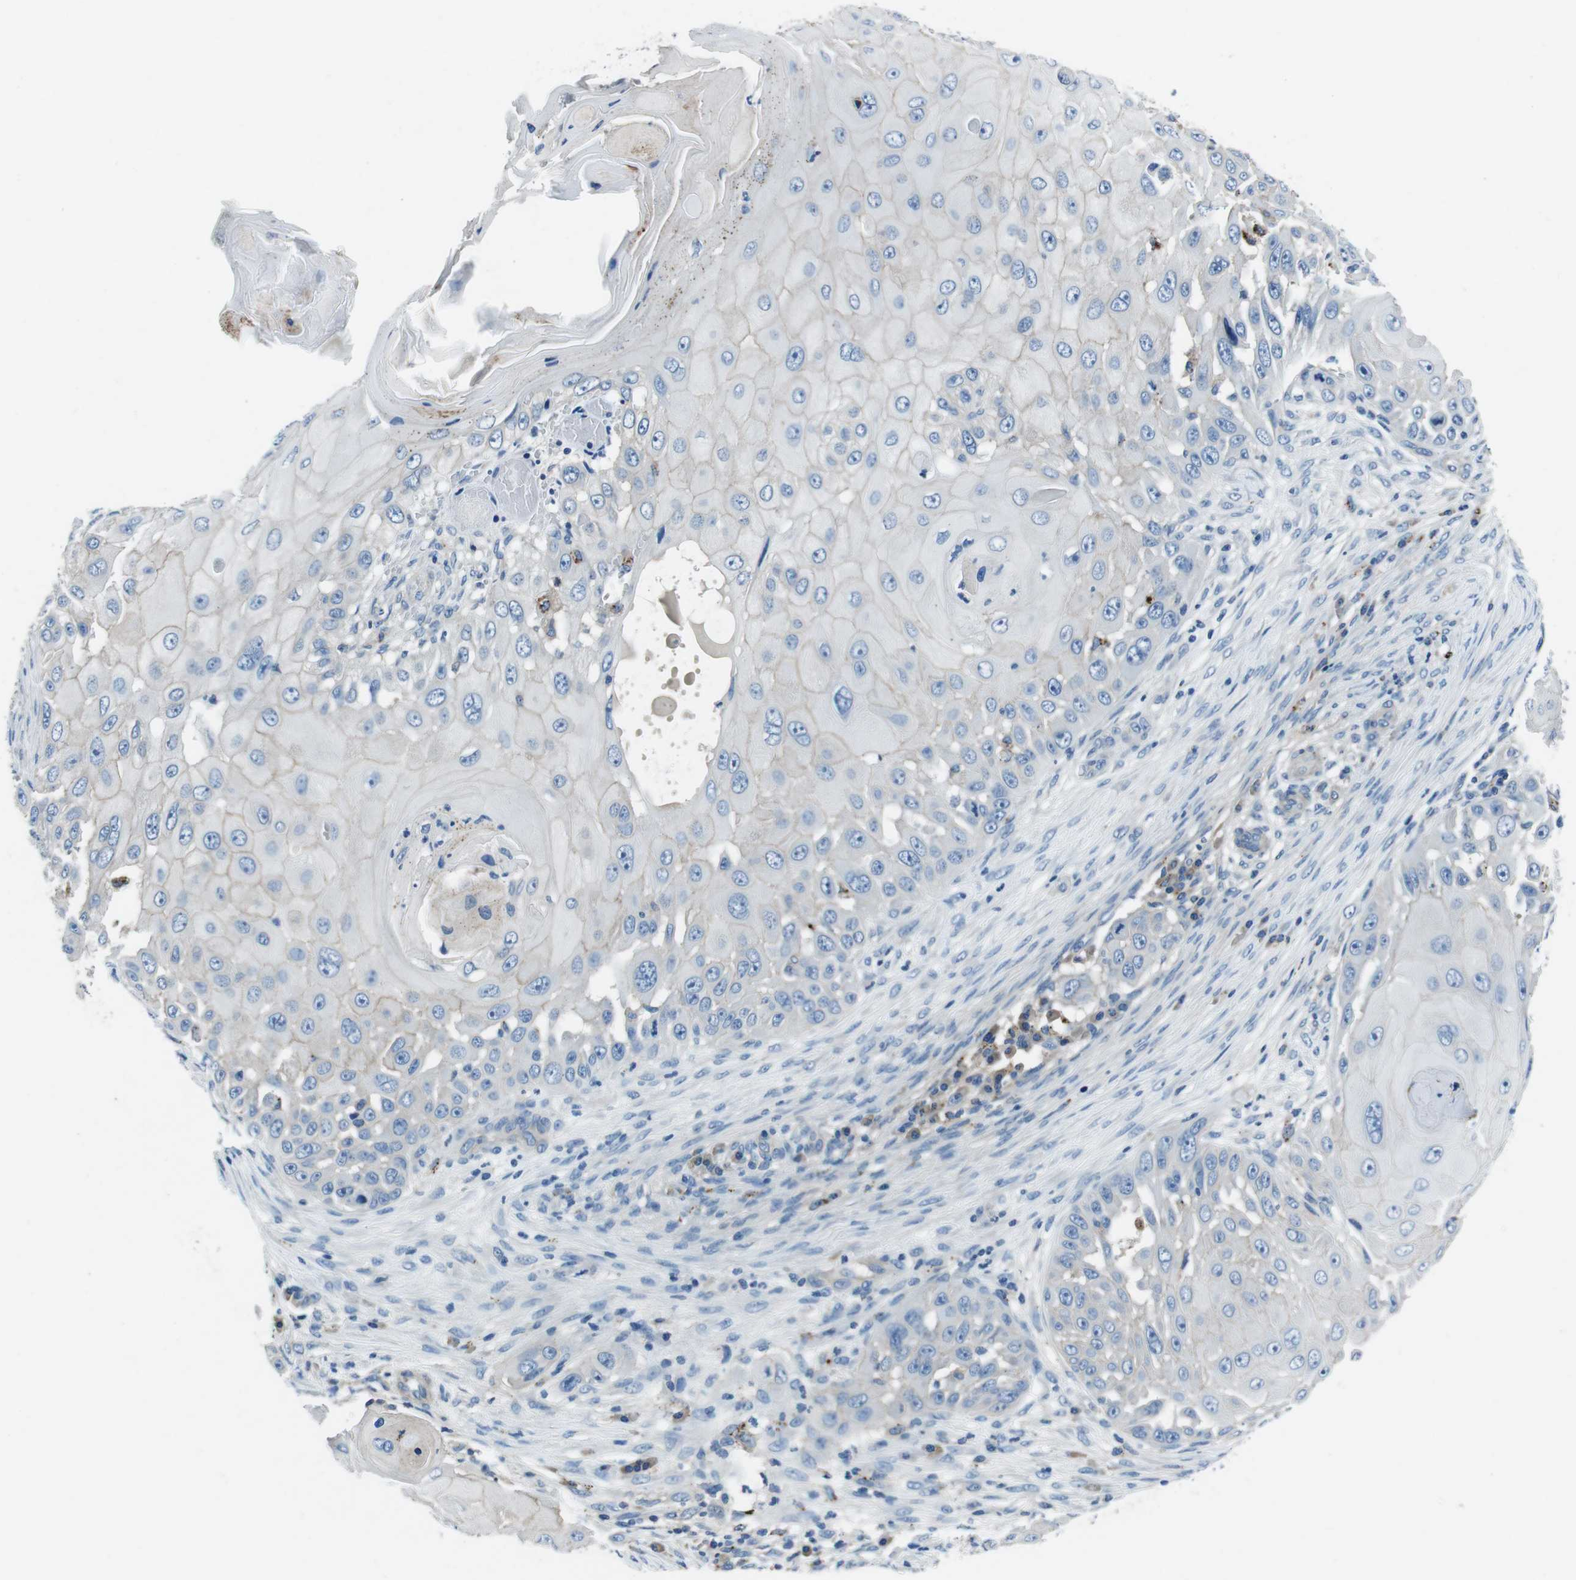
{"staining": {"intensity": "negative", "quantity": "none", "location": "none"}, "tissue": "skin cancer", "cell_type": "Tumor cells", "image_type": "cancer", "snomed": [{"axis": "morphology", "description": "Squamous cell carcinoma, NOS"}, {"axis": "topography", "description": "Skin"}], "caption": "Human skin cancer stained for a protein using immunohistochemistry exhibits no positivity in tumor cells.", "gene": "TULP3", "patient": {"sex": "female", "age": 44}}